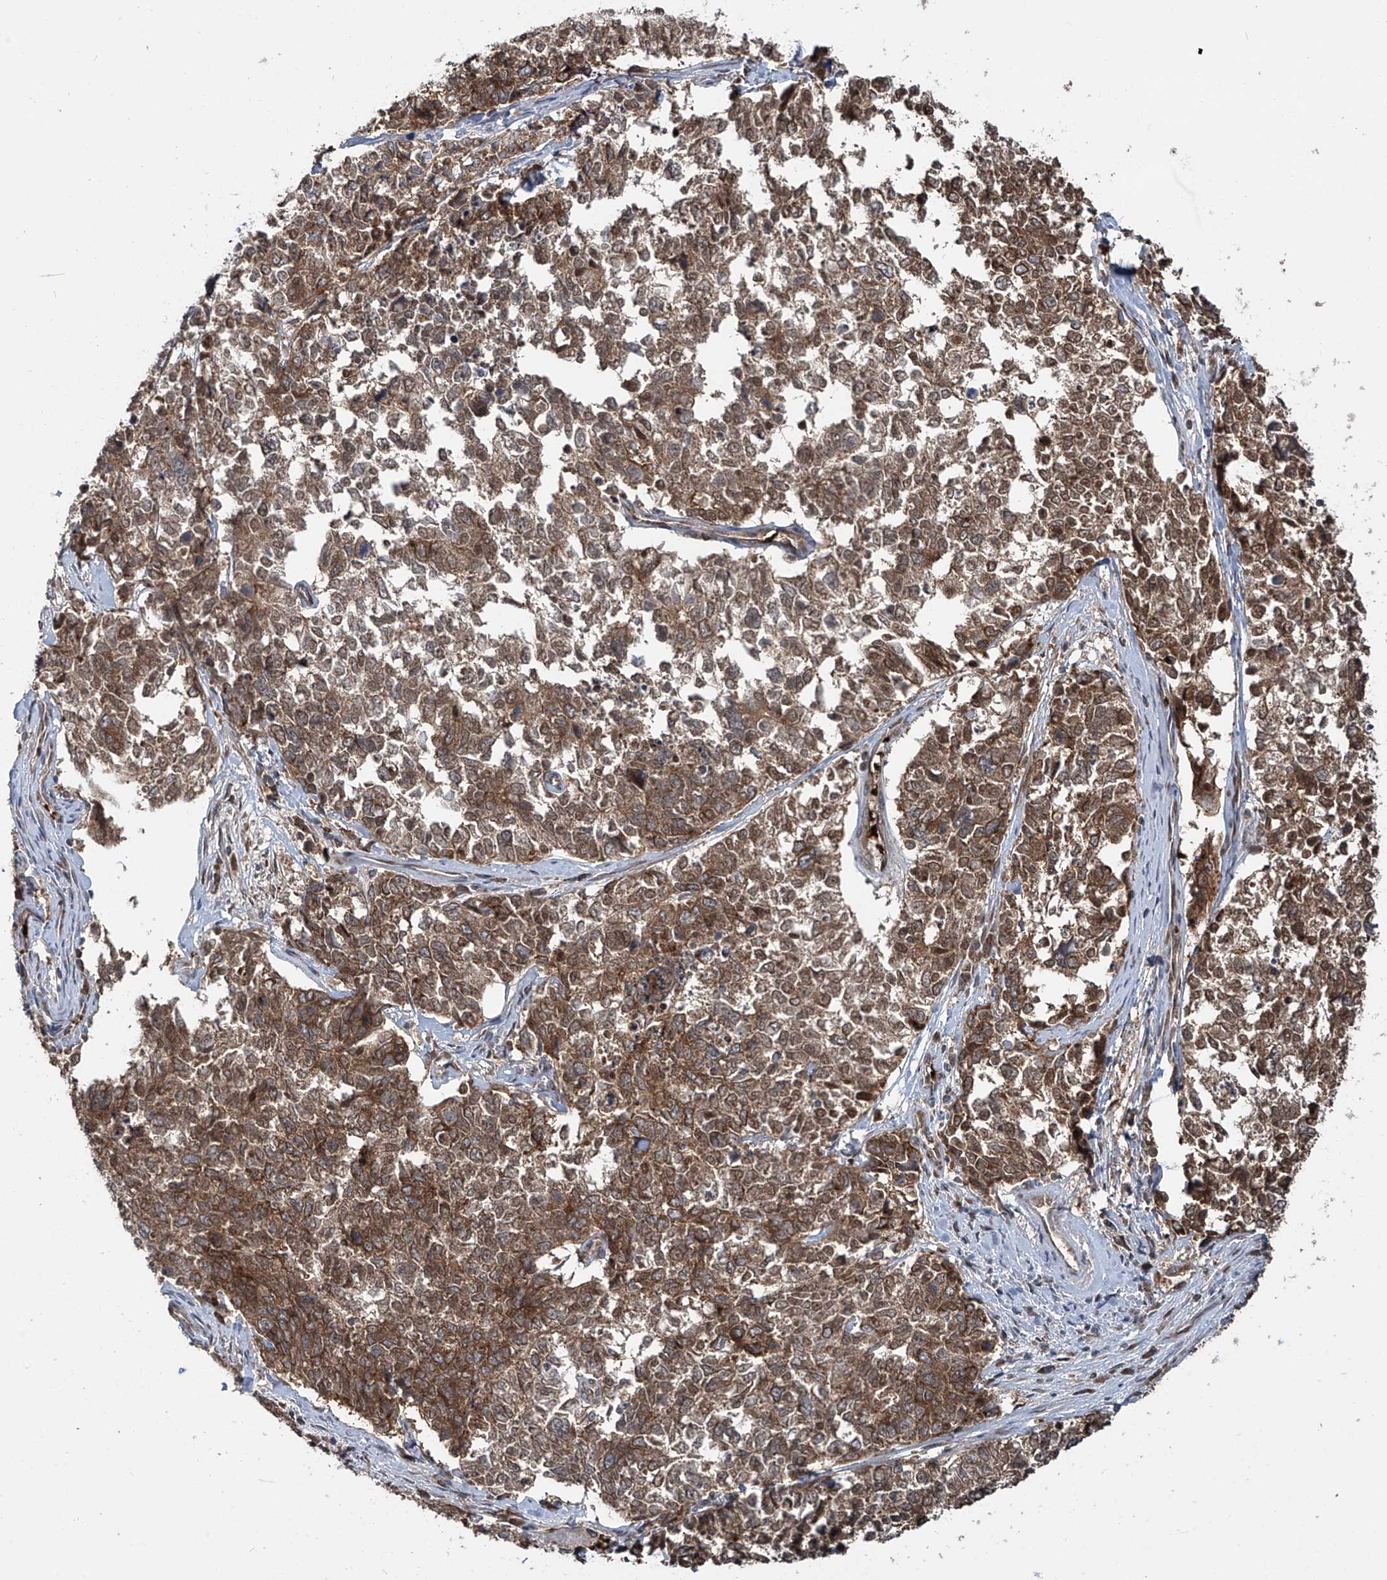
{"staining": {"intensity": "moderate", "quantity": ">75%", "location": "cytoplasmic/membranous"}, "tissue": "cervical cancer", "cell_type": "Tumor cells", "image_type": "cancer", "snomed": [{"axis": "morphology", "description": "Squamous cell carcinoma, NOS"}, {"axis": "topography", "description": "Cervix"}], "caption": "Moderate cytoplasmic/membranous protein expression is seen in about >75% of tumor cells in cervical squamous cell carcinoma.", "gene": "ZDHHC9", "patient": {"sex": "female", "age": 63}}